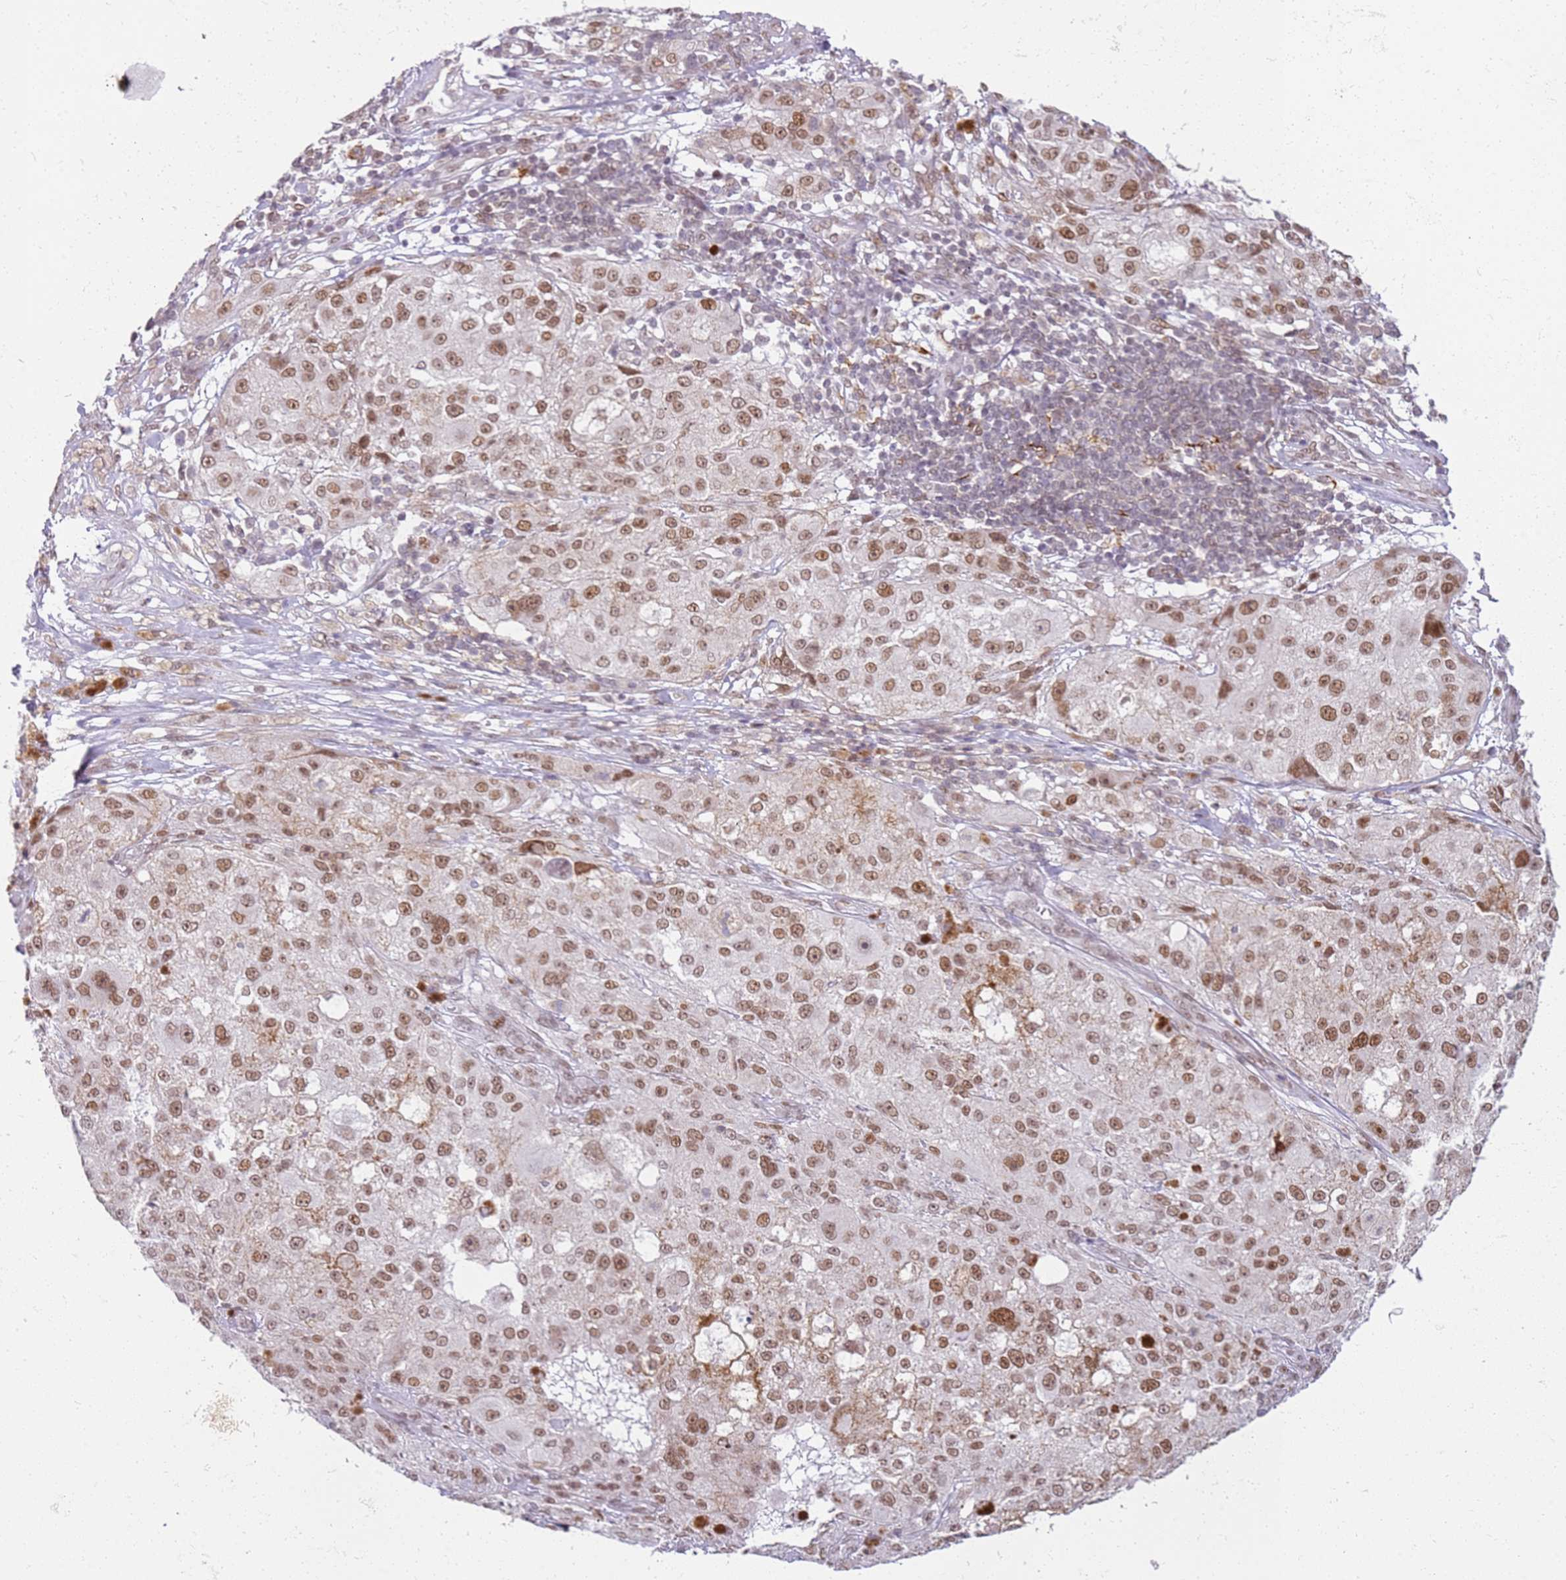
{"staining": {"intensity": "moderate", "quantity": ">75%", "location": "nuclear"}, "tissue": "melanoma", "cell_type": "Tumor cells", "image_type": "cancer", "snomed": [{"axis": "morphology", "description": "Necrosis, NOS"}, {"axis": "morphology", "description": "Malignant melanoma, NOS"}, {"axis": "topography", "description": "Skin"}], "caption": "Malignant melanoma was stained to show a protein in brown. There is medium levels of moderate nuclear positivity in approximately >75% of tumor cells.", "gene": "PHC2", "patient": {"sex": "female", "age": 87}}